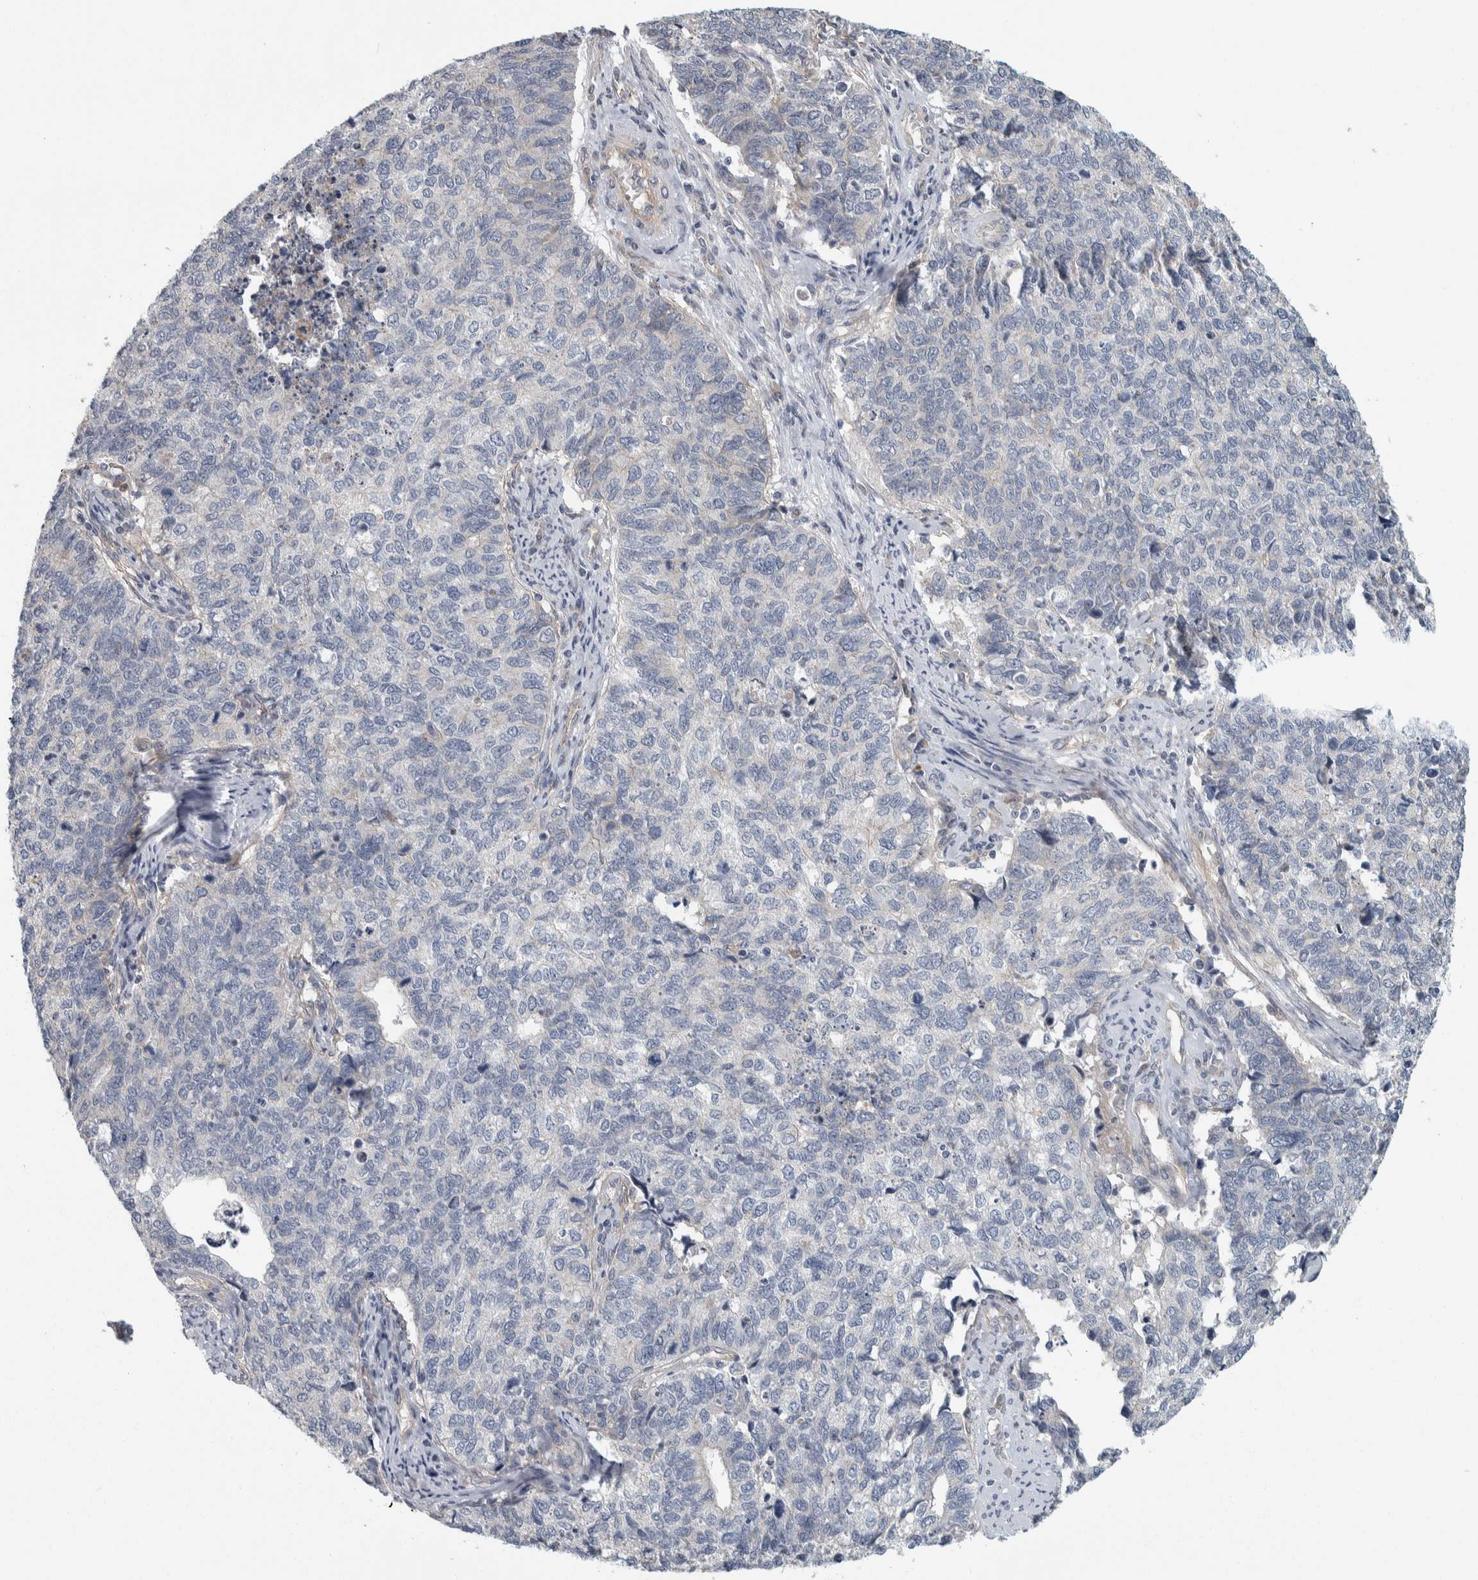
{"staining": {"intensity": "negative", "quantity": "none", "location": "none"}, "tissue": "cervical cancer", "cell_type": "Tumor cells", "image_type": "cancer", "snomed": [{"axis": "morphology", "description": "Squamous cell carcinoma, NOS"}, {"axis": "topography", "description": "Cervix"}], "caption": "This is an immunohistochemistry photomicrograph of squamous cell carcinoma (cervical). There is no staining in tumor cells.", "gene": "KCNJ3", "patient": {"sex": "female", "age": 63}}